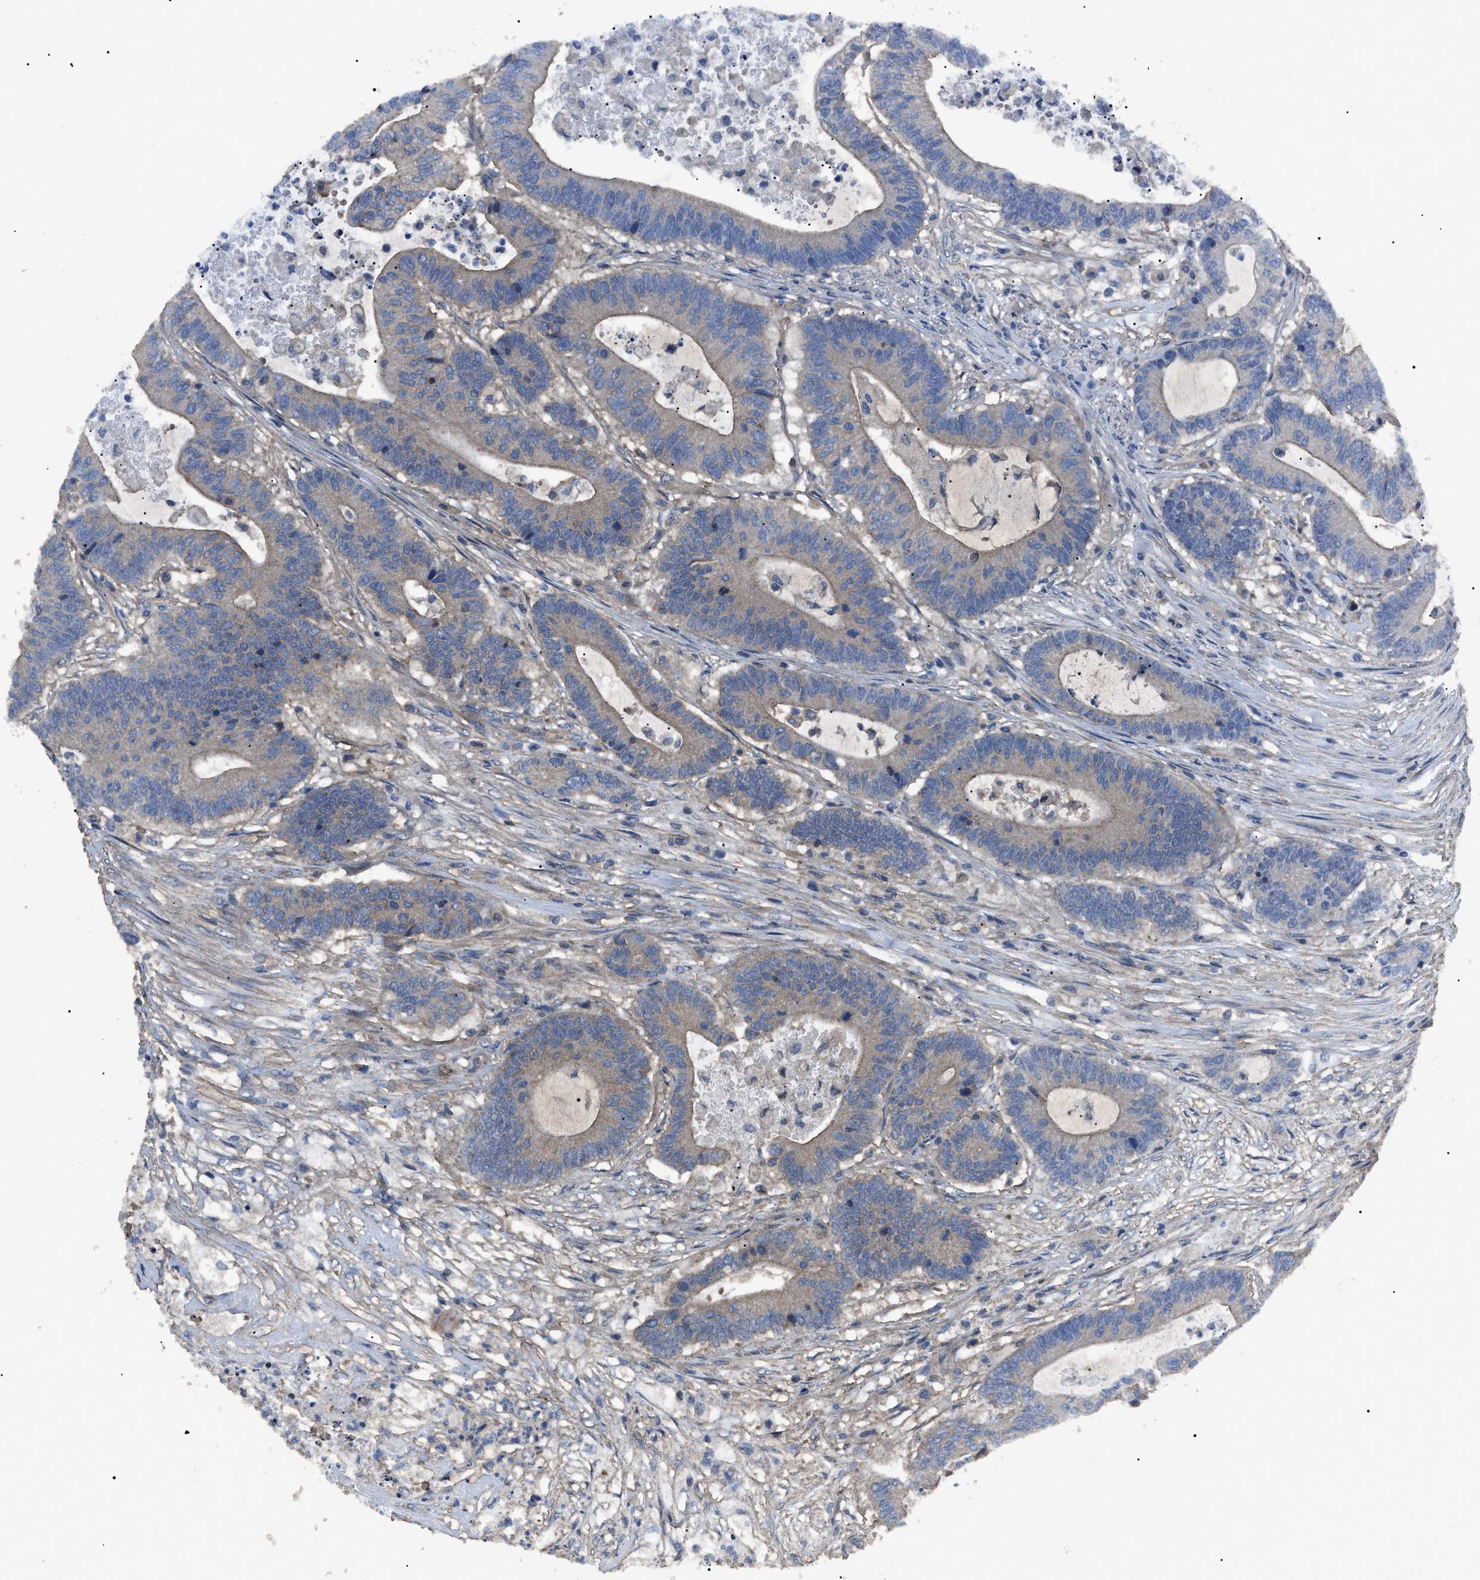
{"staining": {"intensity": "weak", "quantity": "<25%", "location": "cytoplasmic/membranous"}, "tissue": "colorectal cancer", "cell_type": "Tumor cells", "image_type": "cancer", "snomed": [{"axis": "morphology", "description": "Adenocarcinoma, NOS"}, {"axis": "topography", "description": "Colon"}], "caption": "Human adenocarcinoma (colorectal) stained for a protein using immunohistochemistry (IHC) exhibits no expression in tumor cells.", "gene": "RNF216", "patient": {"sex": "female", "age": 84}}